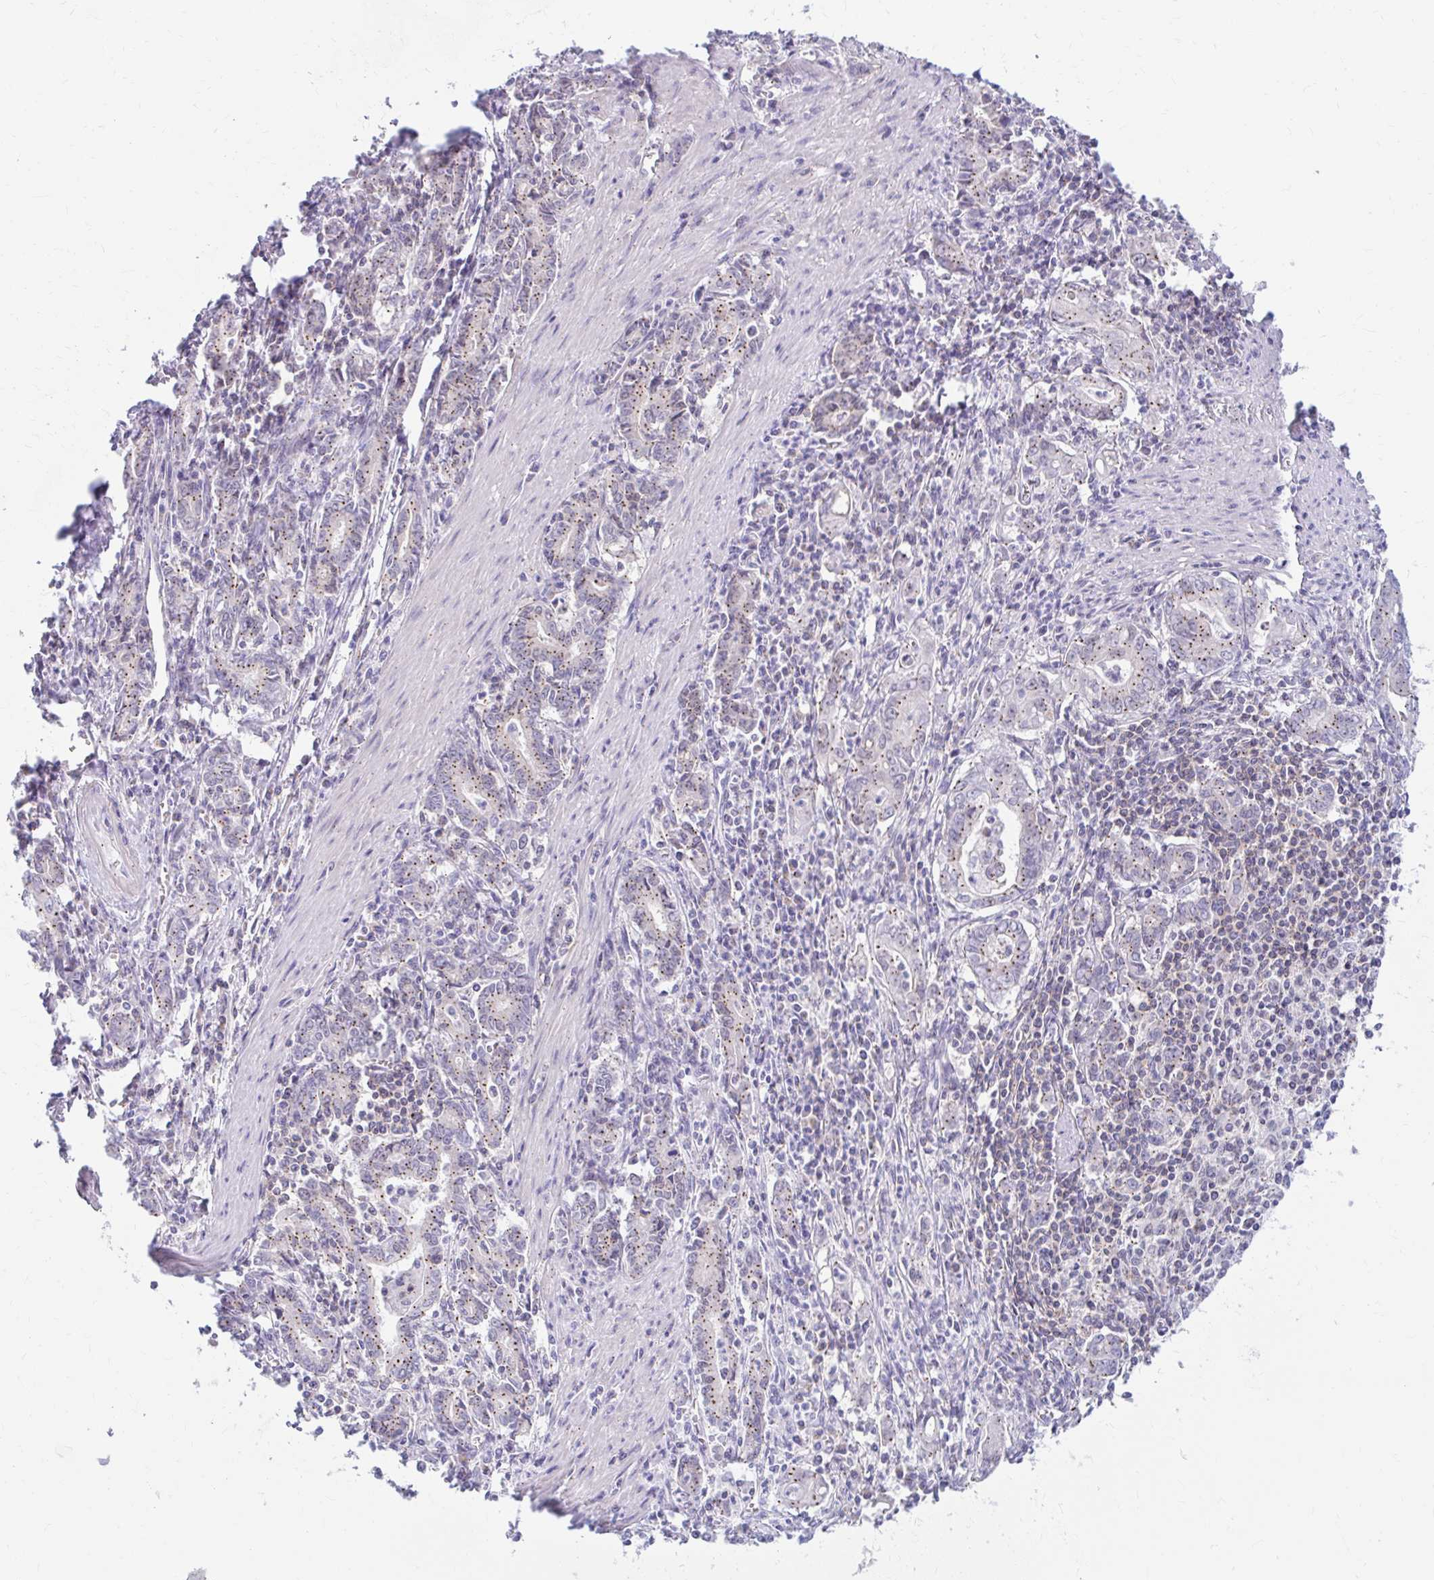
{"staining": {"intensity": "moderate", "quantity": ">75%", "location": "cytoplasmic/membranous"}, "tissue": "stomach cancer", "cell_type": "Tumor cells", "image_type": "cancer", "snomed": [{"axis": "morphology", "description": "Adenocarcinoma, NOS"}, {"axis": "topography", "description": "Stomach, upper"}], "caption": "Adenocarcinoma (stomach) was stained to show a protein in brown. There is medium levels of moderate cytoplasmic/membranous expression in approximately >75% of tumor cells.", "gene": "RADIL", "patient": {"sex": "female", "age": 79}}